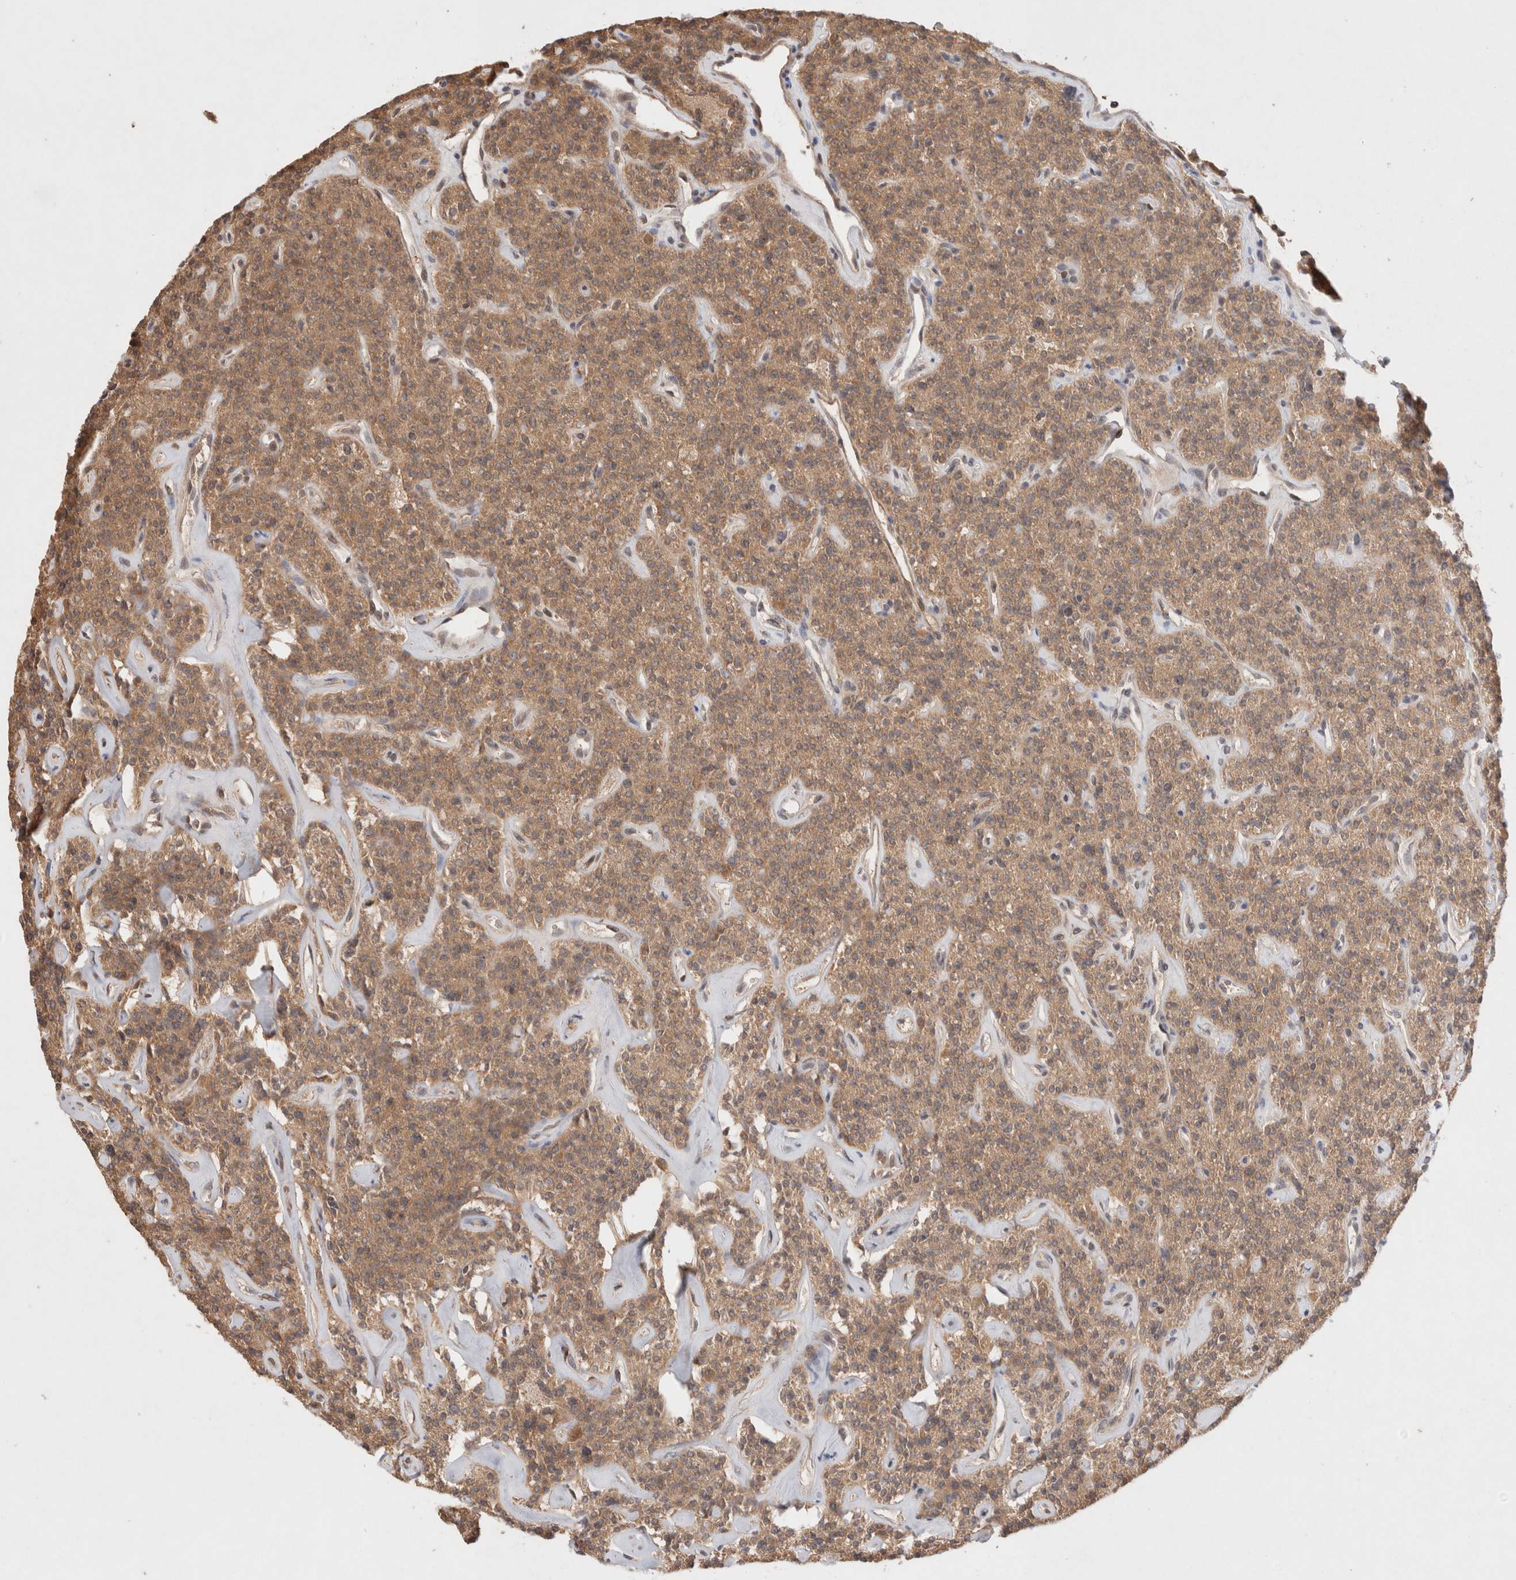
{"staining": {"intensity": "moderate", "quantity": ">75%", "location": "cytoplasmic/membranous"}, "tissue": "parathyroid gland", "cell_type": "Glandular cells", "image_type": "normal", "snomed": [{"axis": "morphology", "description": "Normal tissue, NOS"}, {"axis": "topography", "description": "Parathyroid gland"}], "caption": "Immunohistochemistry (IHC) of normal parathyroid gland shows medium levels of moderate cytoplasmic/membranous staining in approximately >75% of glandular cells.", "gene": "KLHL20", "patient": {"sex": "male", "age": 46}}